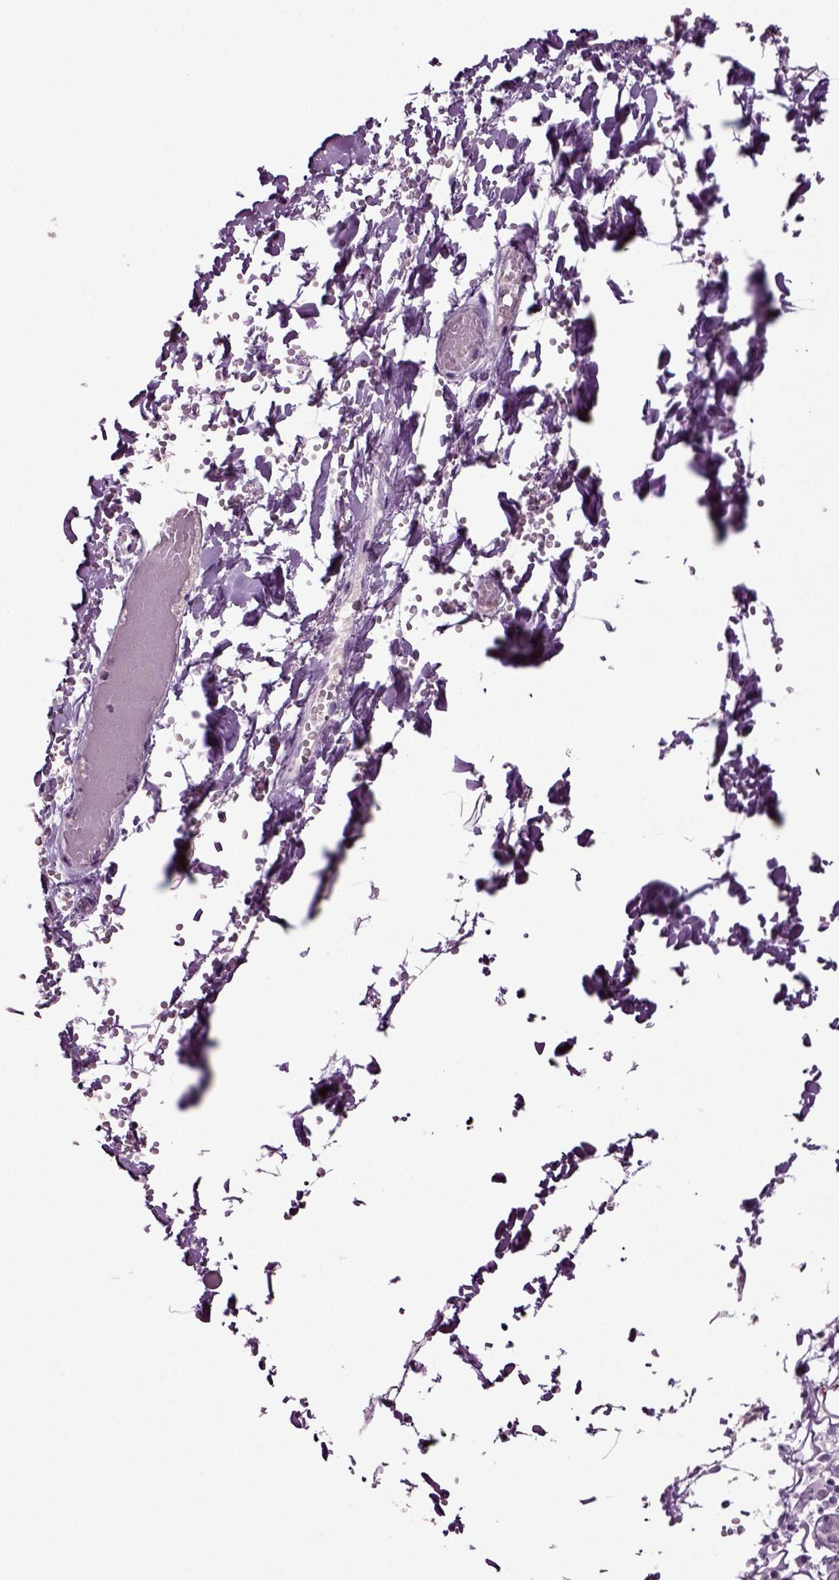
{"staining": {"intensity": "negative", "quantity": "none", "location": "none"}, "tissue": "salivary gland", "cell_type": "Glandular cells", "image_type": "normal", "snomed": [{"axis": "morphology", "description": "Normal tissue, NOS"}, {"axis": "topography", "description": "Salivary gland"}, {"axis": "topography", "description": "Peripheral nerve tissue"}], "caption": "The histopathology image displays no staining of glandular cells in unremarkable salivary gland.", "gene": "FGF11", "patient": {"sex": "male", "age": 71}}